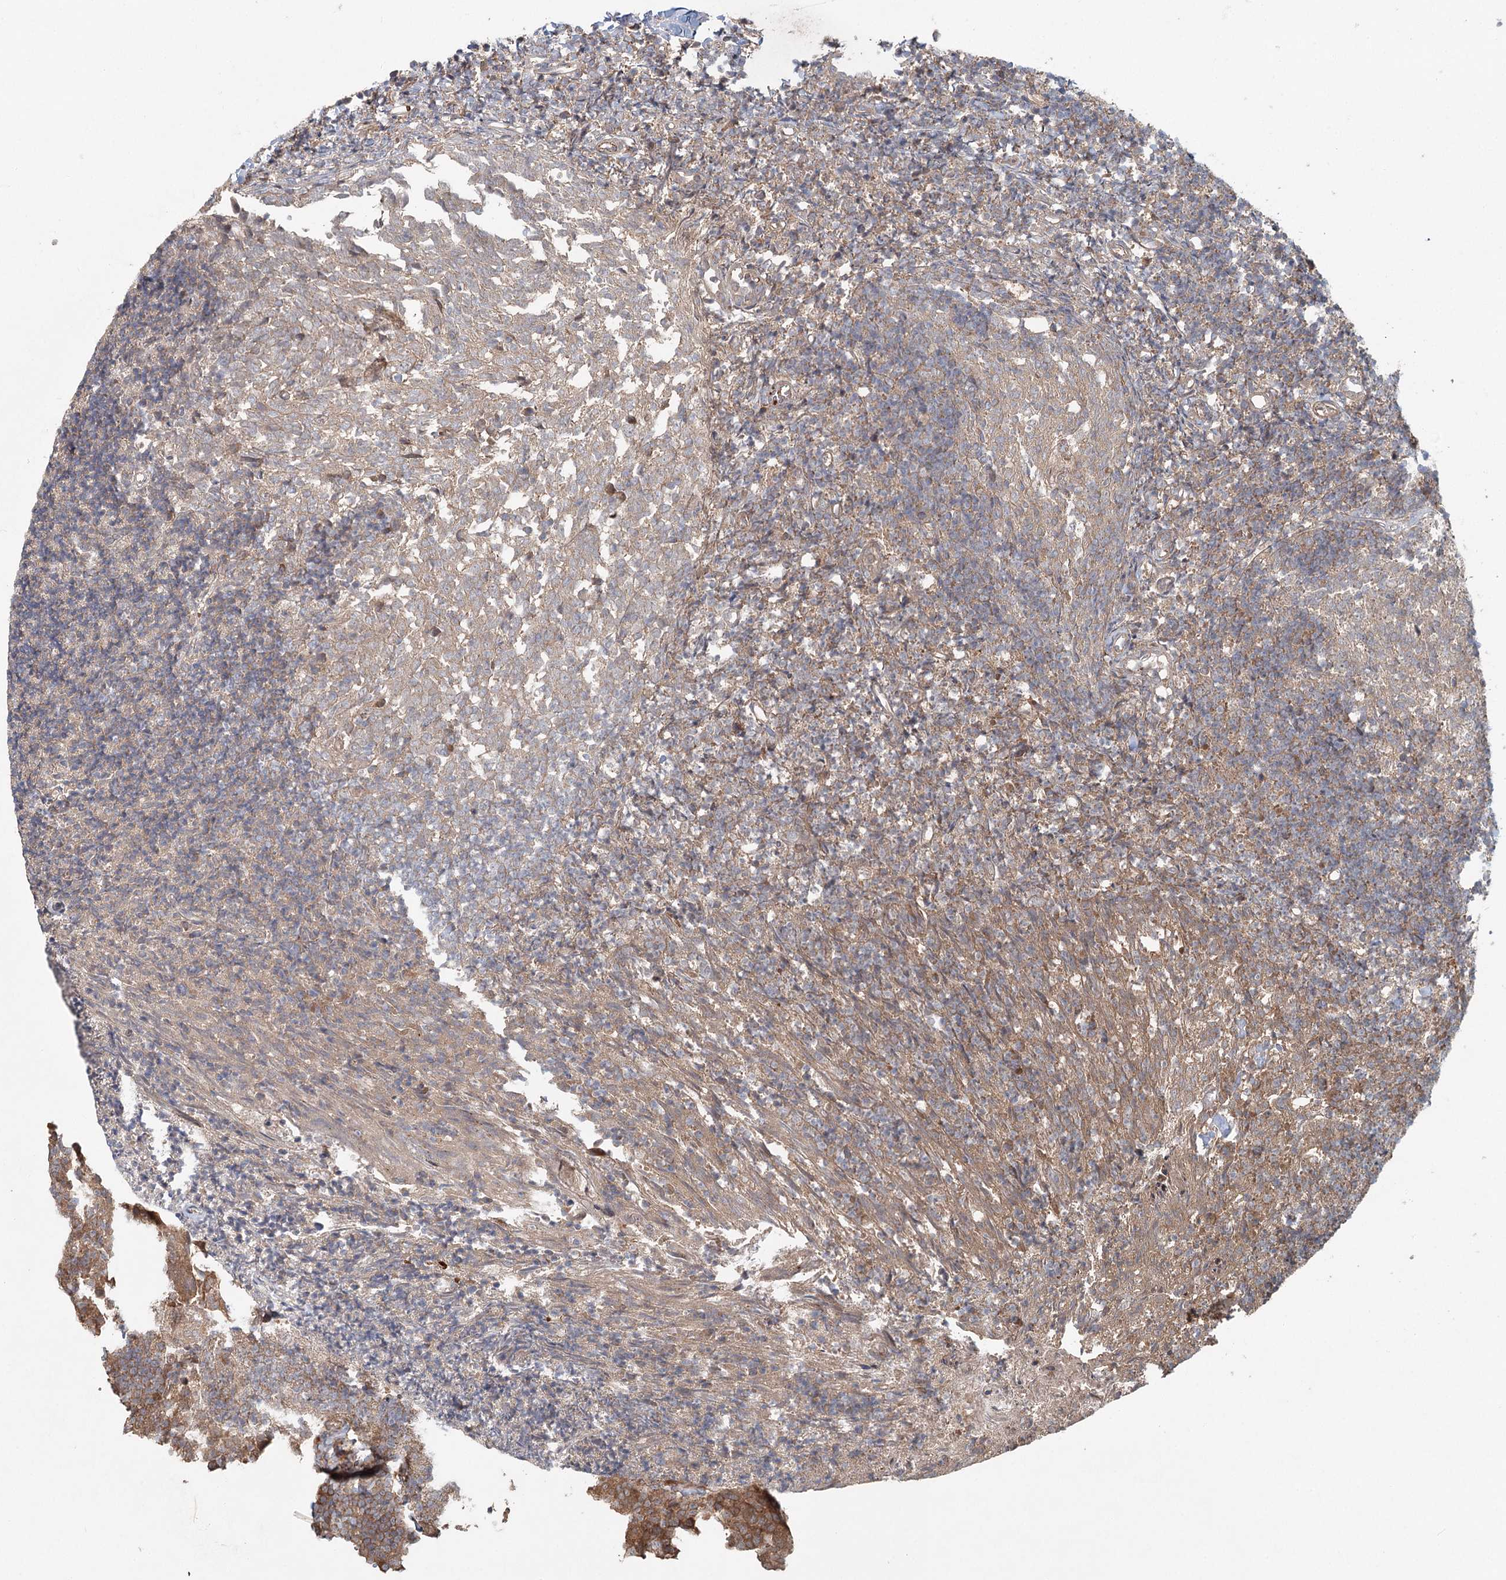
{"staining": {"intensity": "weak", "quantity": "25%-75%", "location": "cytoplasmic/membranous"}, "tissue": "tonsil", "cell_type": "Germinal center cells", "image_type": "normal", "snomed": [{"axis": "morphology", "description": "Normal tissue, NOS"}, {"axis": "topography", "description": "Tonsil"}], "caption": "Immunohistochemical staining of normal tonsil demonstrates 25%-75% levels of weak cytoplasmic/membranous protein staining in about 25%-75% of germinal center cells. (DAB IHC, brown staining for protein, blue staining for nuclei).", "gene": "ENSG00000273217", "patient": {"sex": "female", "age": 10}}